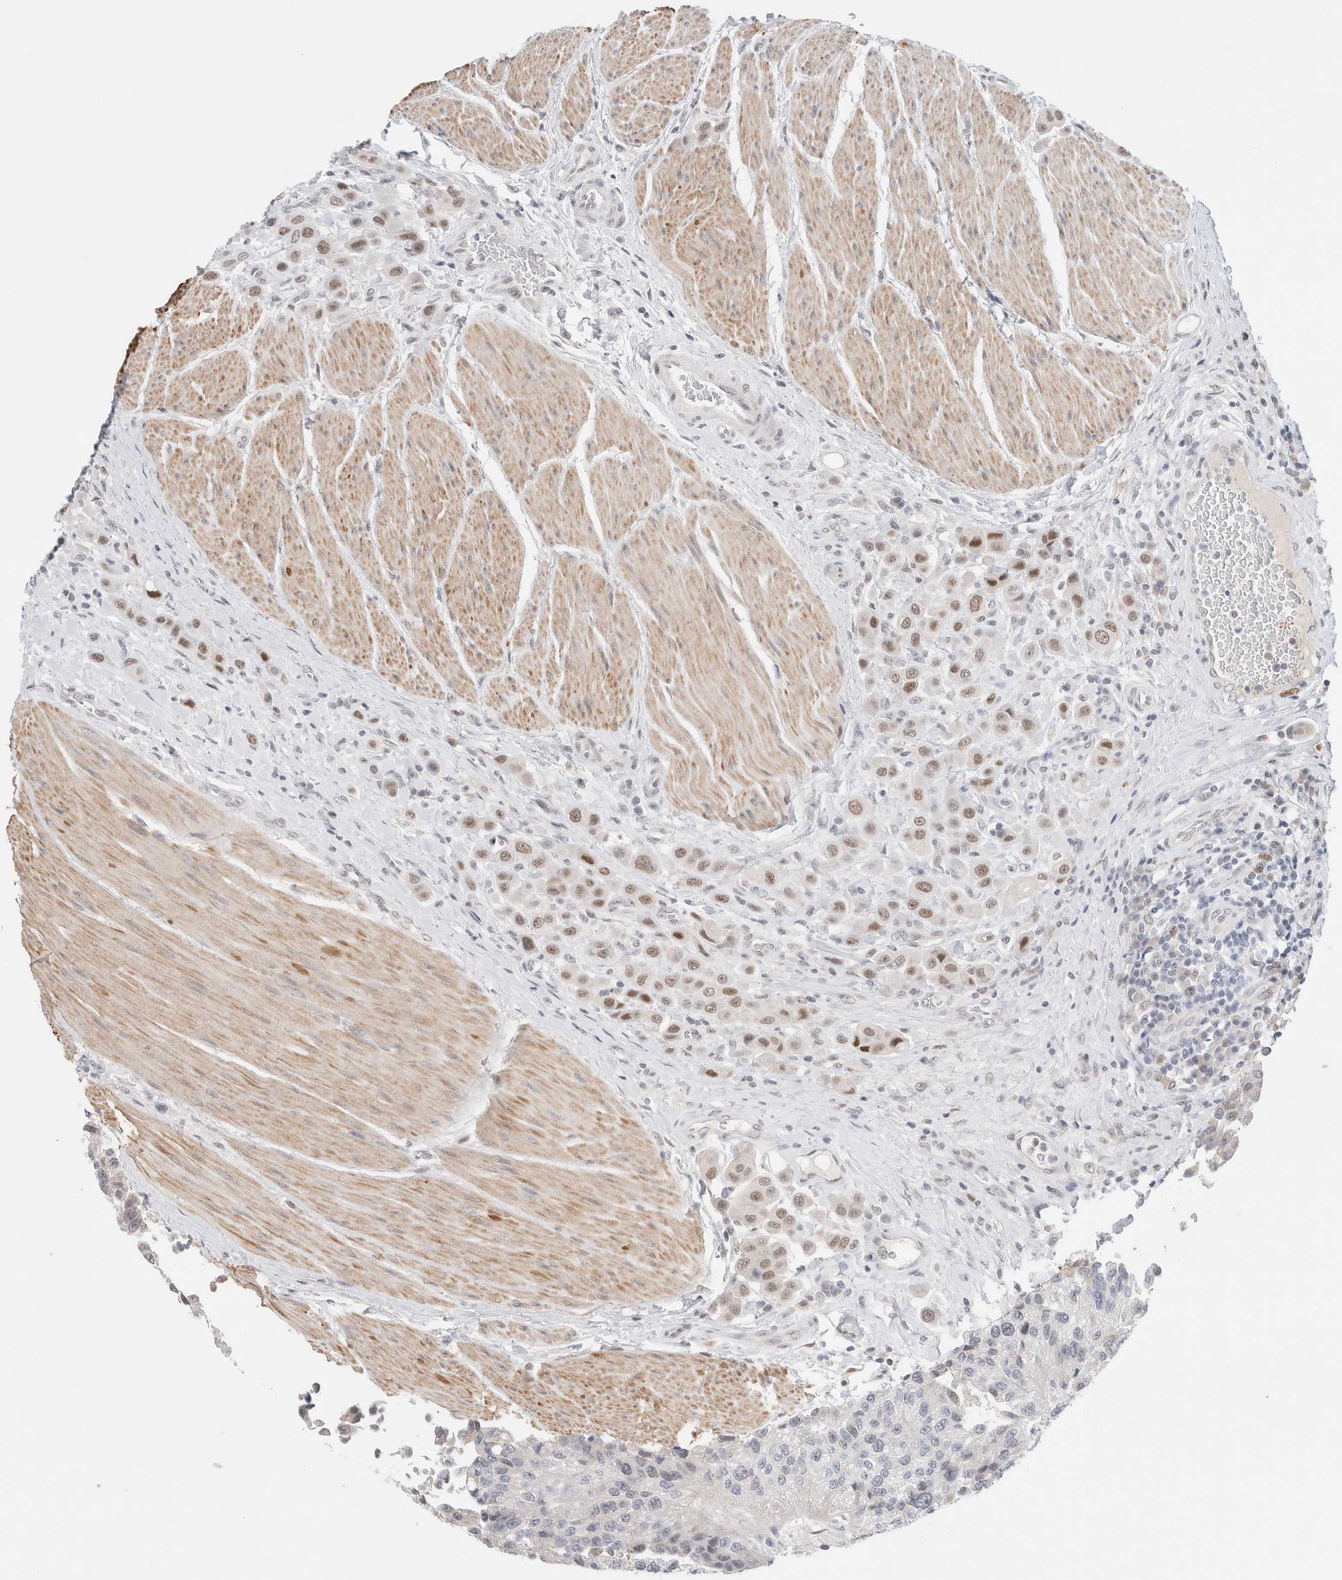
{"staining": {"intensity": "moderate", "quantity": ">75%", "location": "nuclear"}, "tissue": "urothelial cancer", "cell_type": "Tumor cells", "image_type": "cancer", "snomed": [{"axis": "morphology", "description": "Urothelial carcinoma, High grade"}, {"axis": "topography", "description": "Urinary bladder"}], "caption": "Immunohistochemistry of human urothelial cancer reveals medium levels of moderate nuclear expression in approximately >75% of tumor cells.", "gene": "KNL1", "patient": {"sex": "male", "age": 50}}